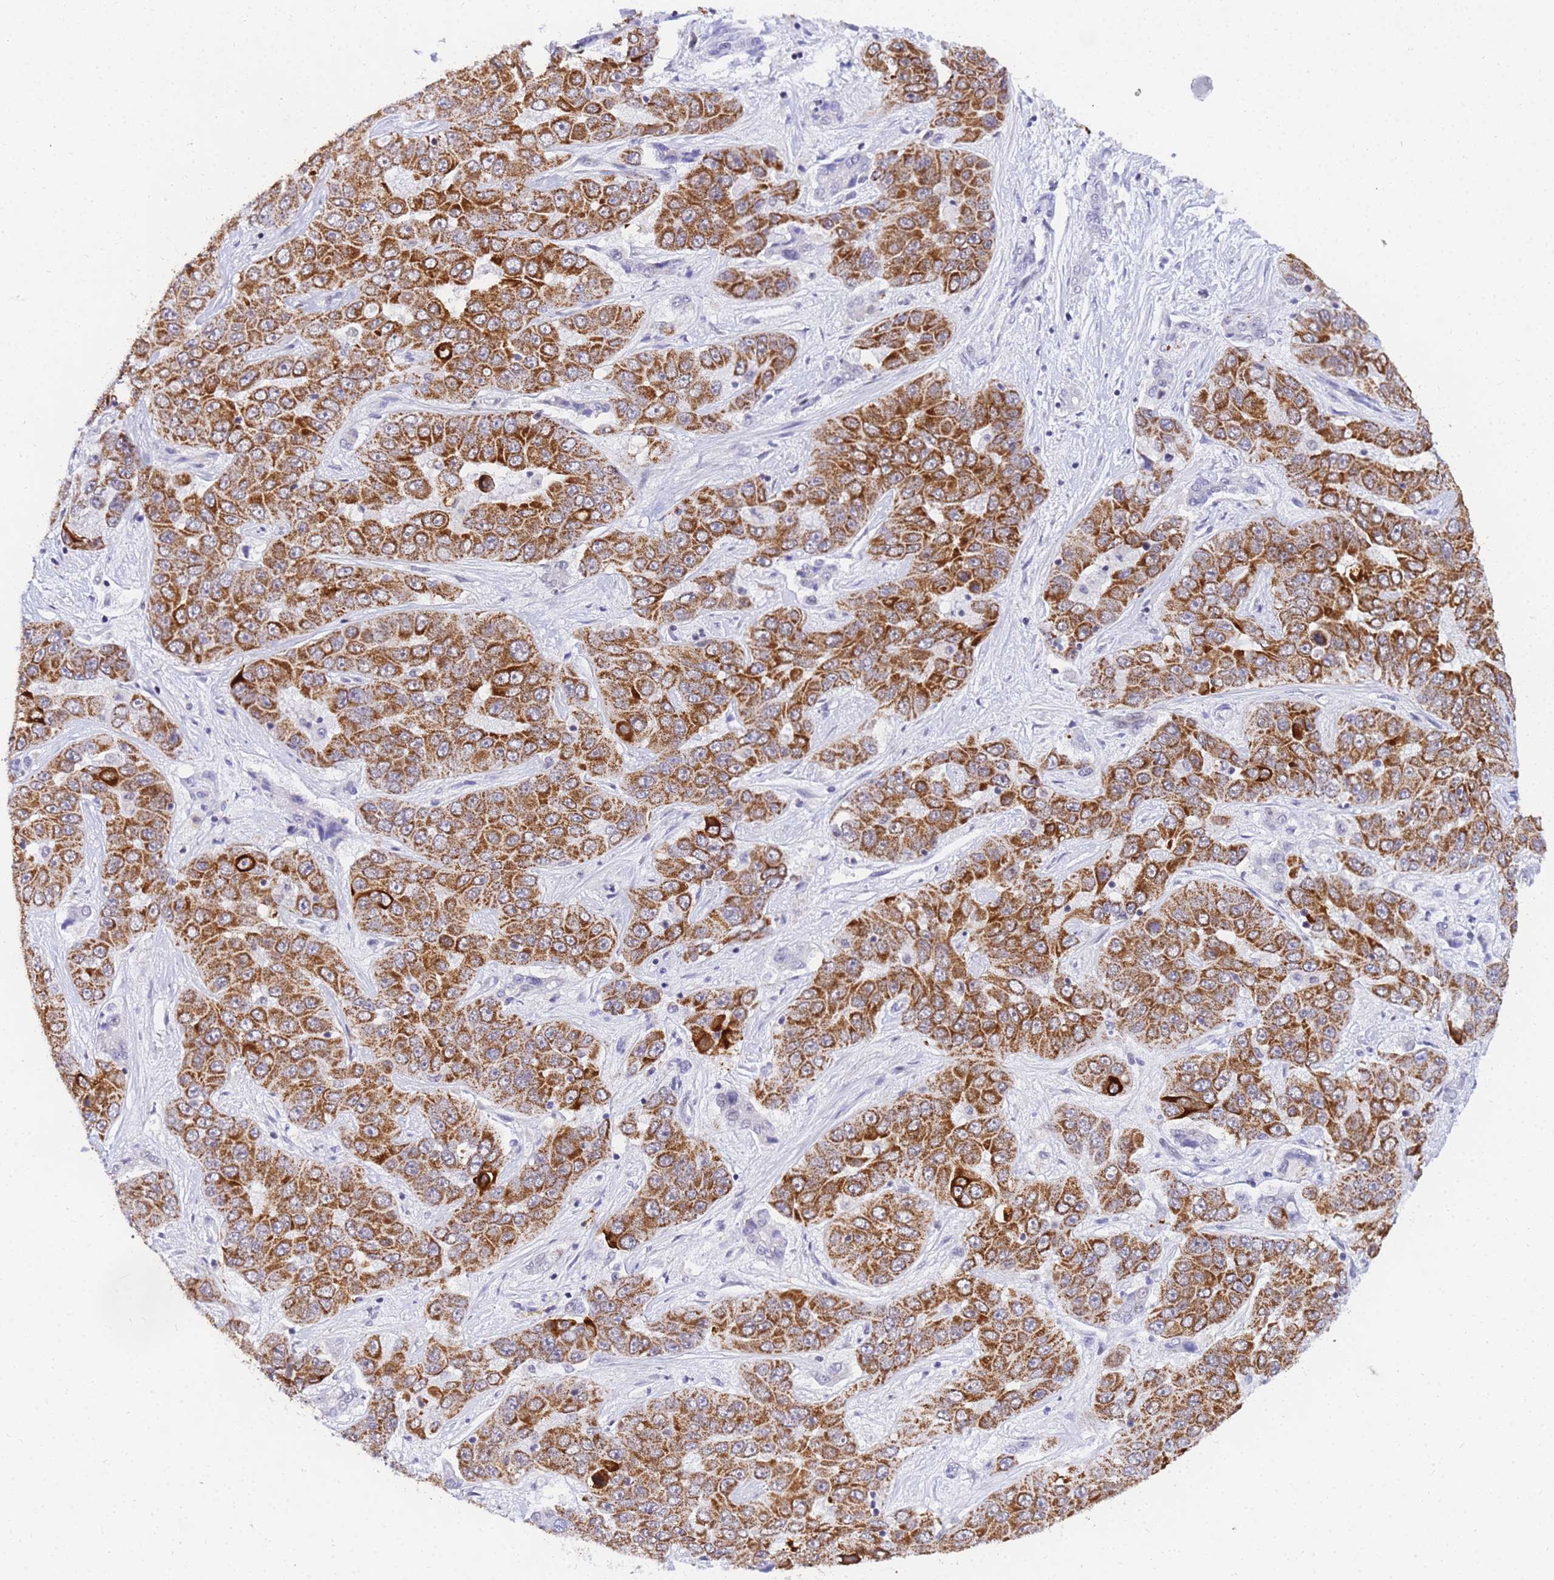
{"staining": {"intensity": "moderate", "quantity": ">75%", "location": "cytoplasmic/membranous"}, "tissue": "liver cancer", "cell_type": "Tumor cells", "image_type": "cancer", "snomed": [{"axis": "morphology", "description": "Cholangiocarcinoma"}, {"axis": "topography", "description": "Liver"}], "caption": "The micrograph demonstrates staining of cholangiocarcinoma (liver), revealing moderate cytoplasmic/membranous protein expression (brown color) within tumor cells.", "gene": "CKMT1A", "patient": {"sex": "female", "age": 52}}